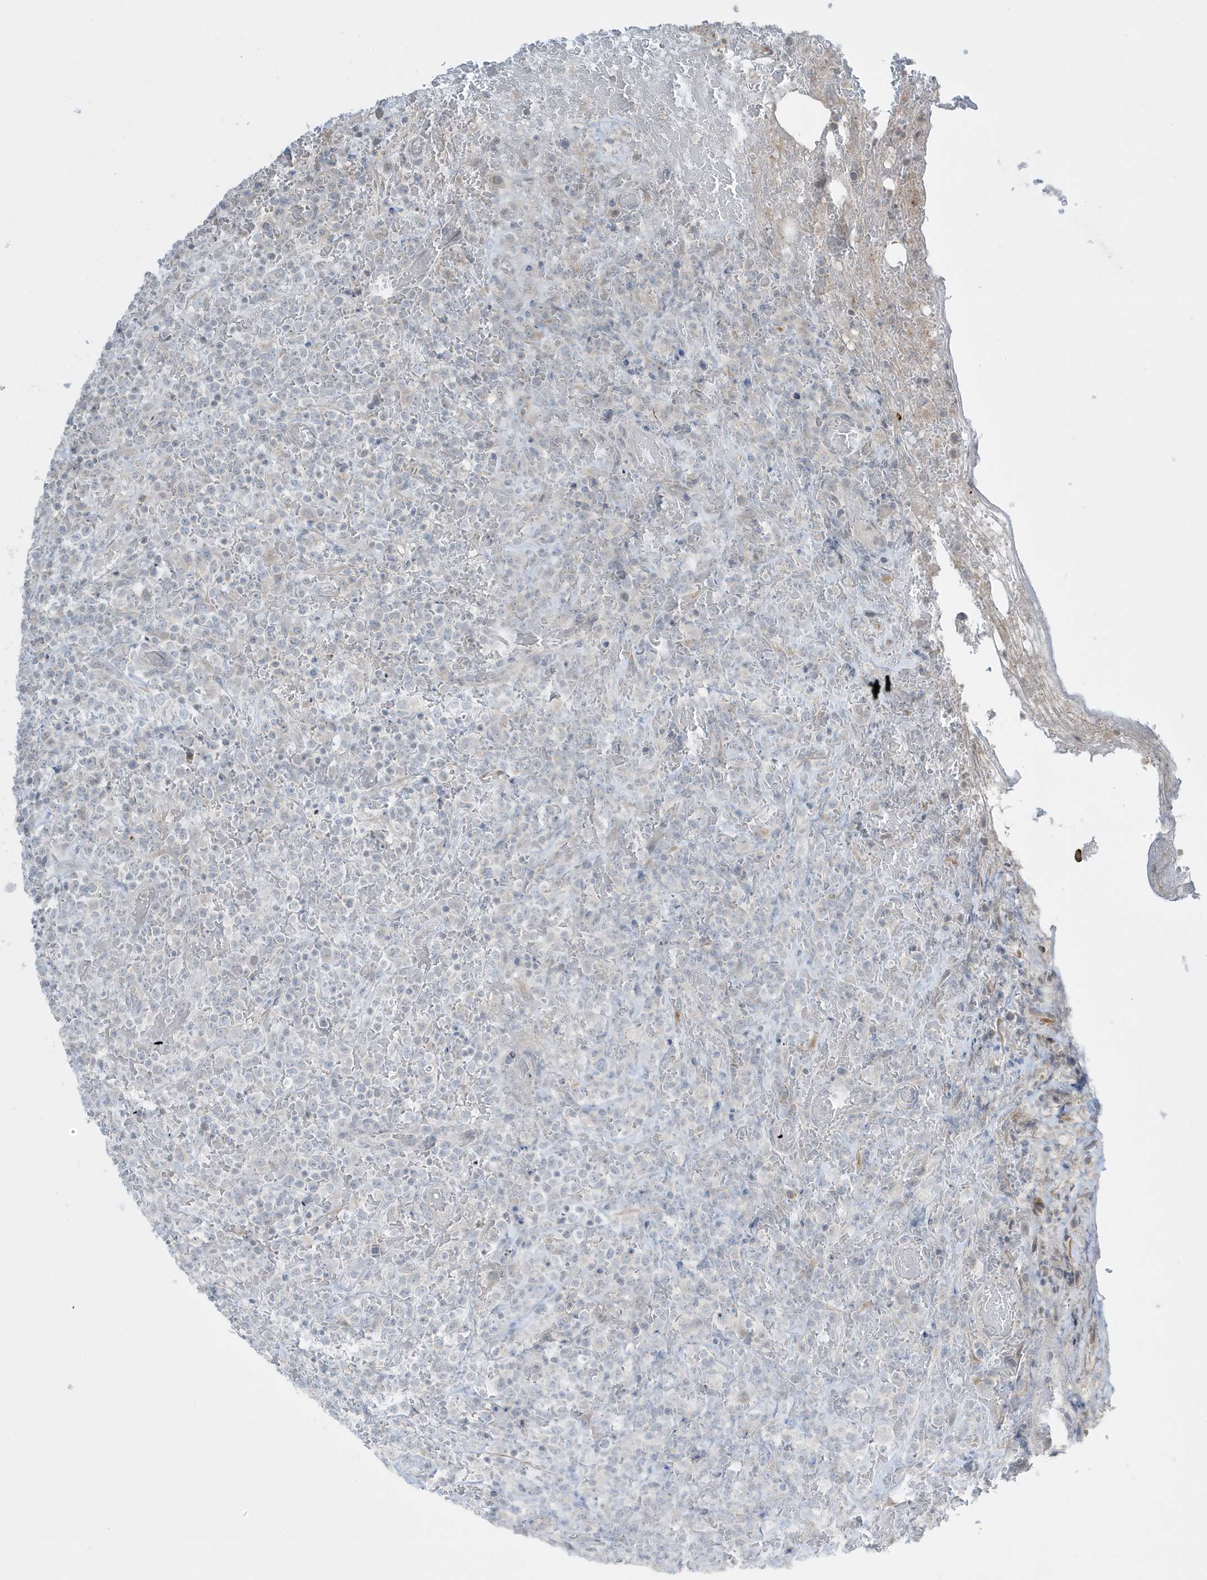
{"staining": {"intensity": "negative", "quantity": "none", "location": "none"}, "tissue": "lymphoma", "cell_type": "Tumor cells", "image_type": "cancer", "snomed": [{"axis": "morphology", "description": "Malignant lymphoma, non-Hodgkin's type, High grade"}, {"axis": "topography", "description": "Colon"}], "caption": "The IHC micrograph has no significant expression in tumor cells of lymphoma tissue.", "gene": "FNDC1", "patient": {"sex": "female", "age": 53}}